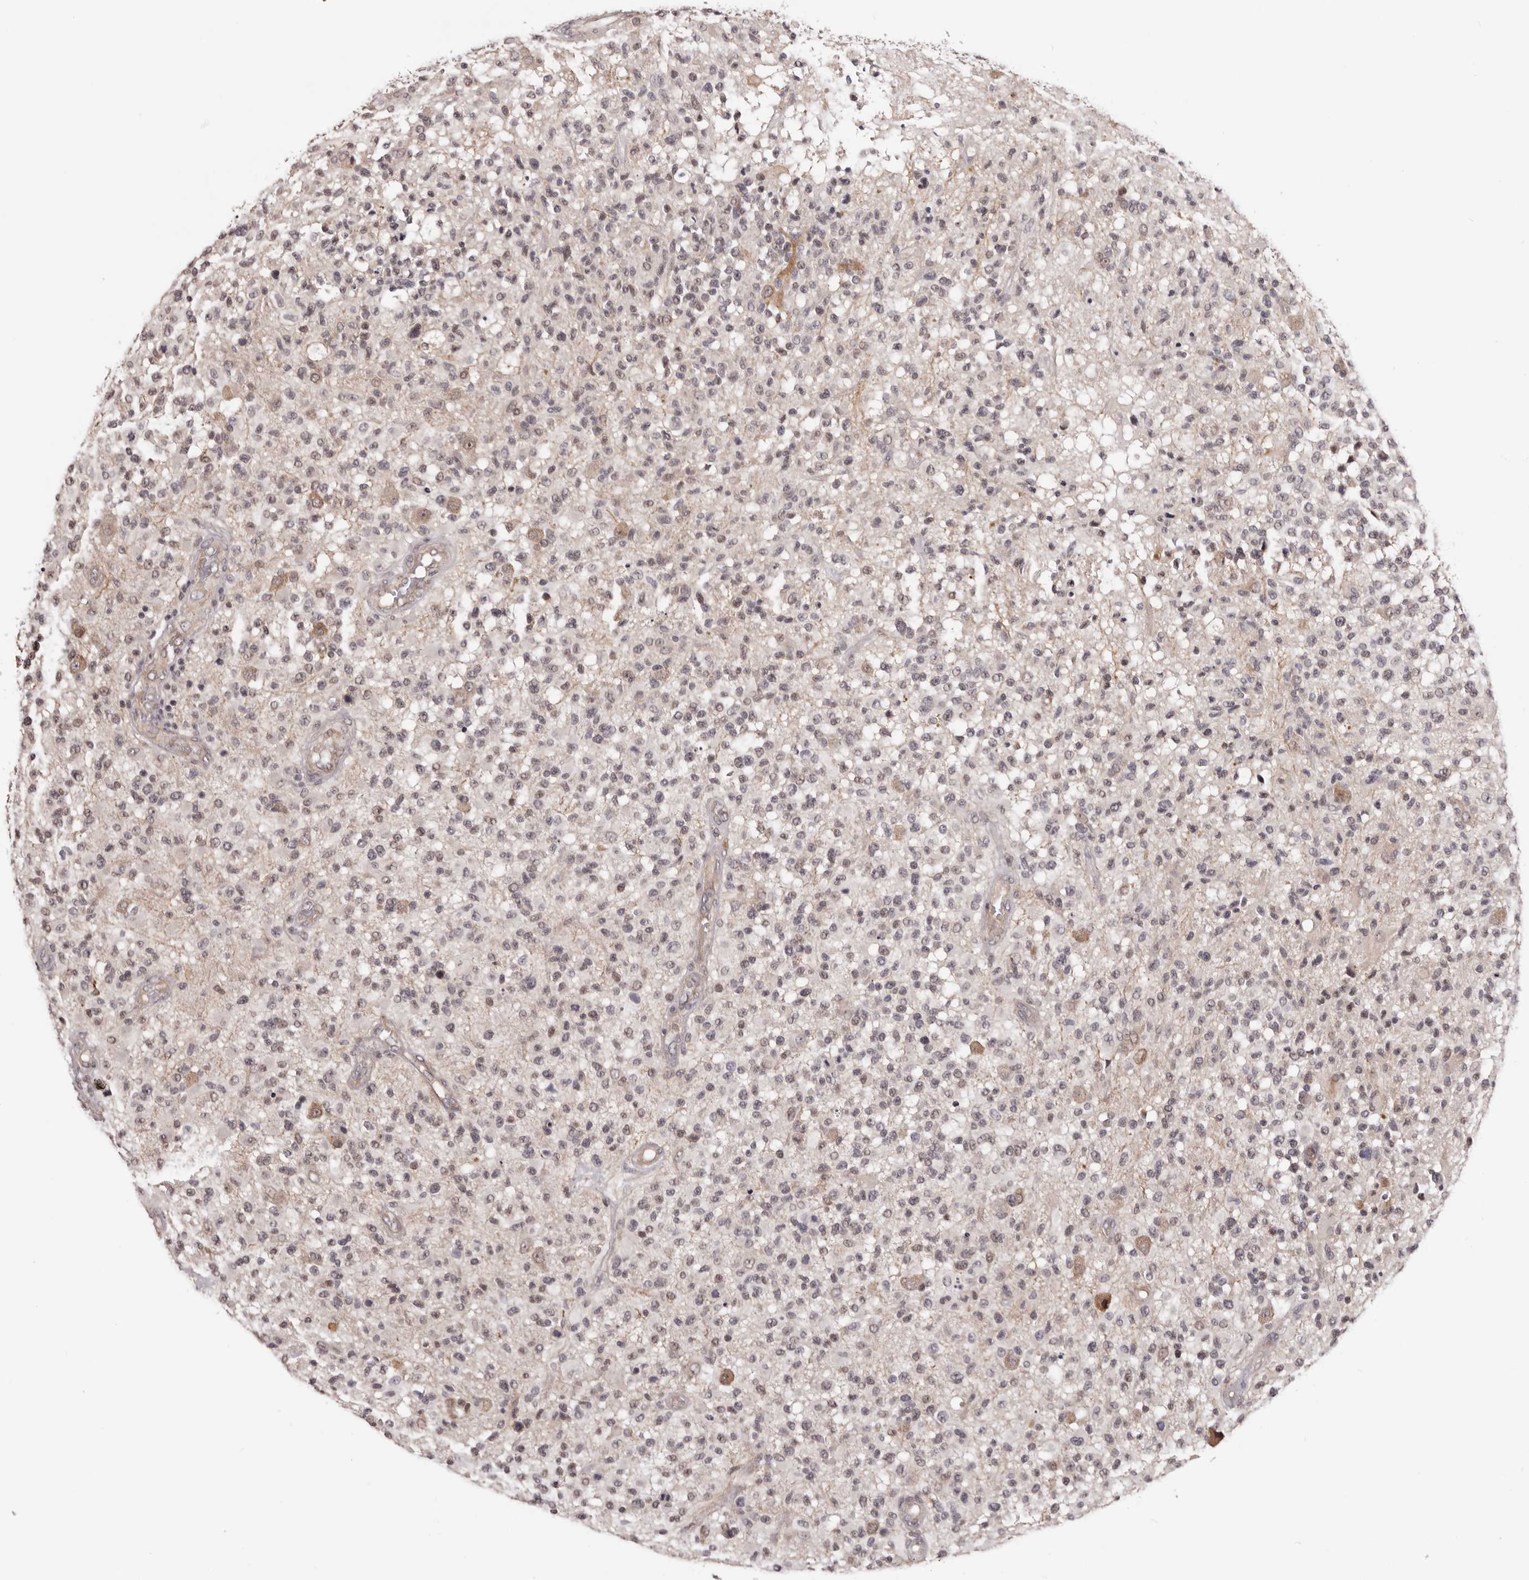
{"staining": {"intensity": "negative", "quantity": "none", "location": "none"}, "tissue": "glioma", "cell_type": "Tumor cells", "image_type": "cancer", "snomed": [{"axis": "morphology", "description": "Glioma, malignant, High grade"}, {"axis": "morphology", "description": "Glioblastoma, NOS"}, {"axis": "topography", "description": "Brain"}], "caption": "Immunohistochemical staining of human malignant glioma (high-grade) exhibits no significant expression in tumor cells. (Immunohistochemistry (ihc), brightfield microscopy, high magnification).", "gene": "NOL12", "patient": {"sex": "male", "age": 60}}